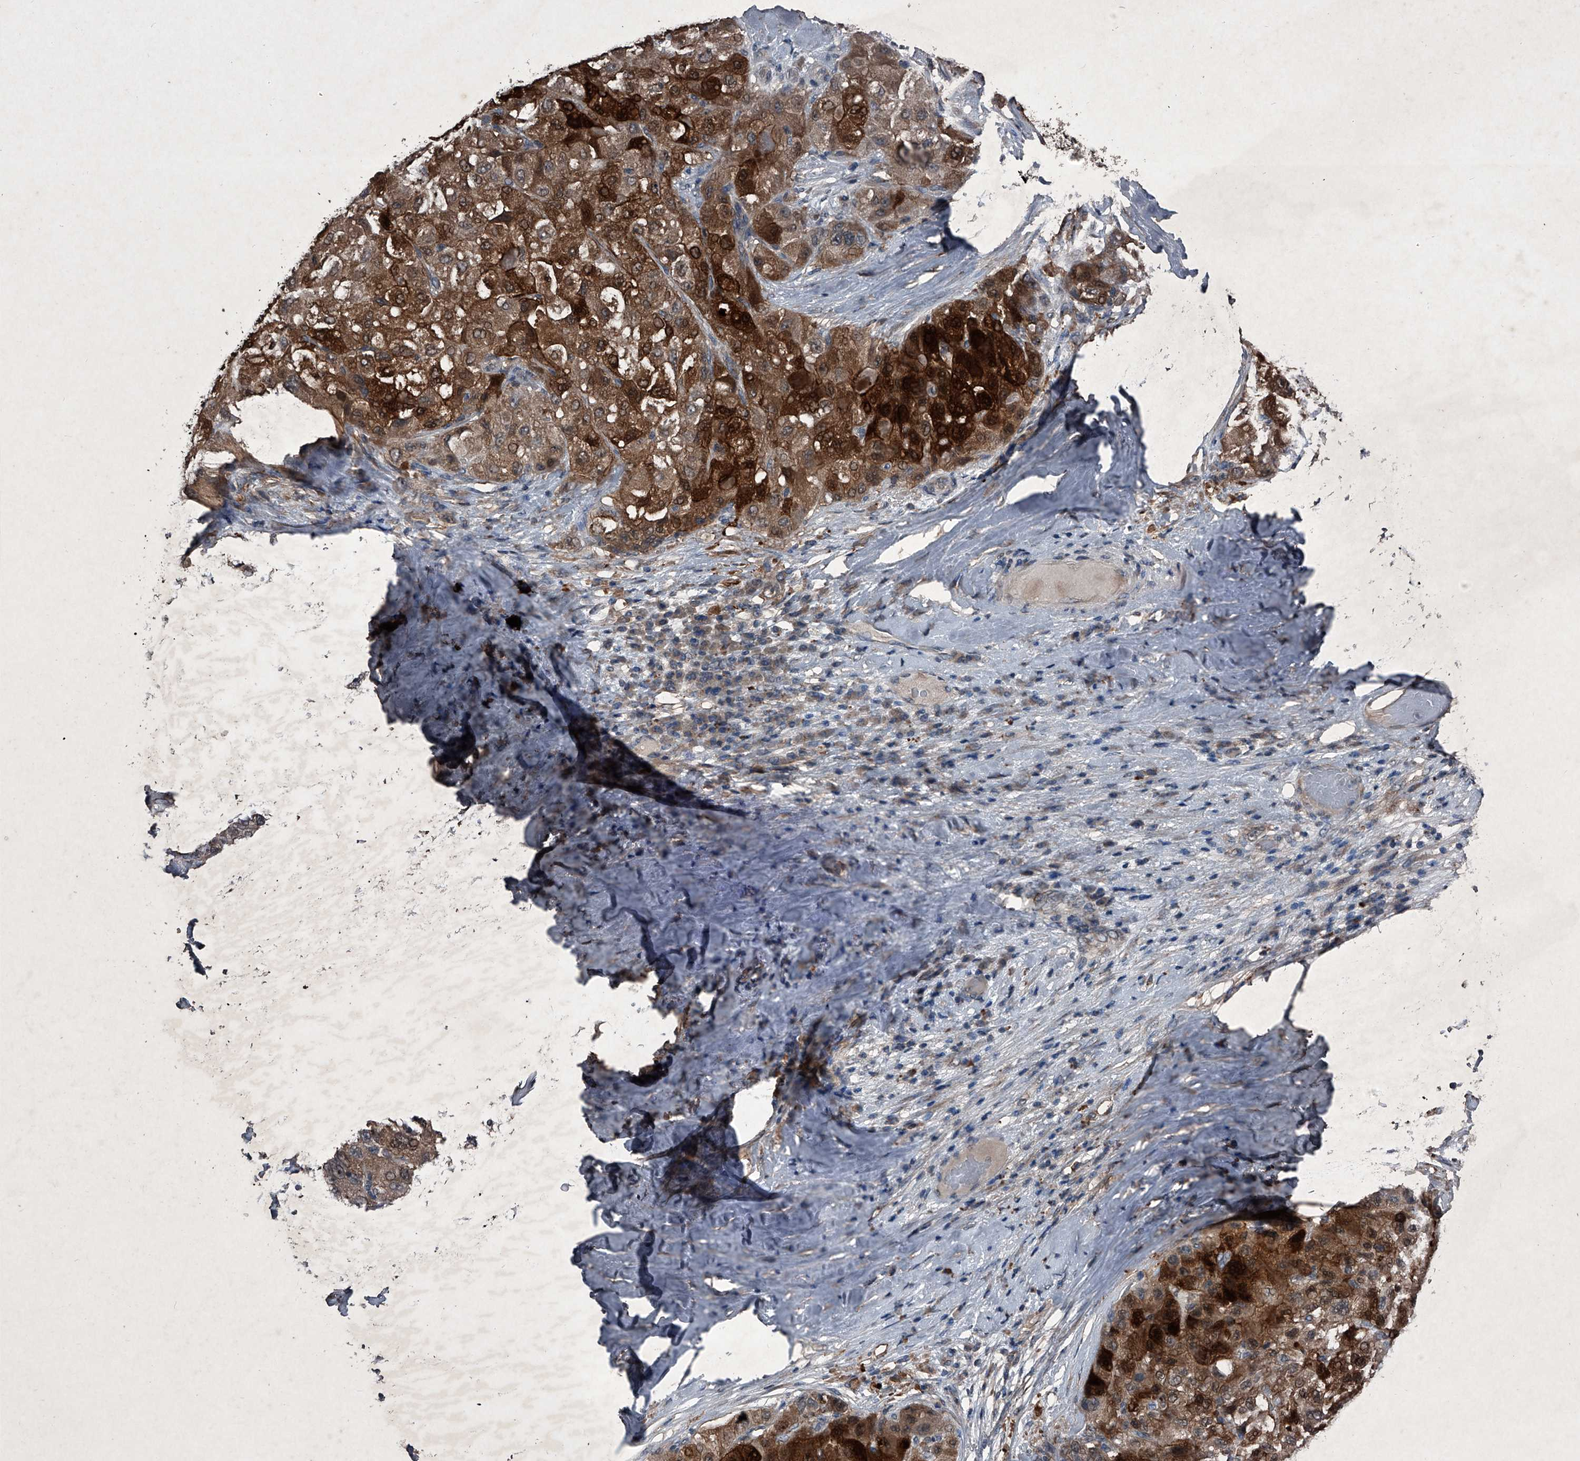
{"staining": {"intensity": "strong", "quantity": ">75%", "location": "cytoplasmic/membranous"}, "tissue": "liver cancer", "cell_type": "Tumor cells", "image_type": "cancer", "snomed": [{"axis": "morphology", "description": "Carcinoma, Hepatocellular, NOS"}, {"axis": "topography", "description": "Liver"}], "caption": "Liver cancer (hepatocellular carcinoma) stained for a protein (brown) demonstrates strong cytoplasmic/membranous positive staining in approximately >75% of tumor cells.", "gene": "MAPKAP1", "patient": {"sex": "male", "age": 80}}